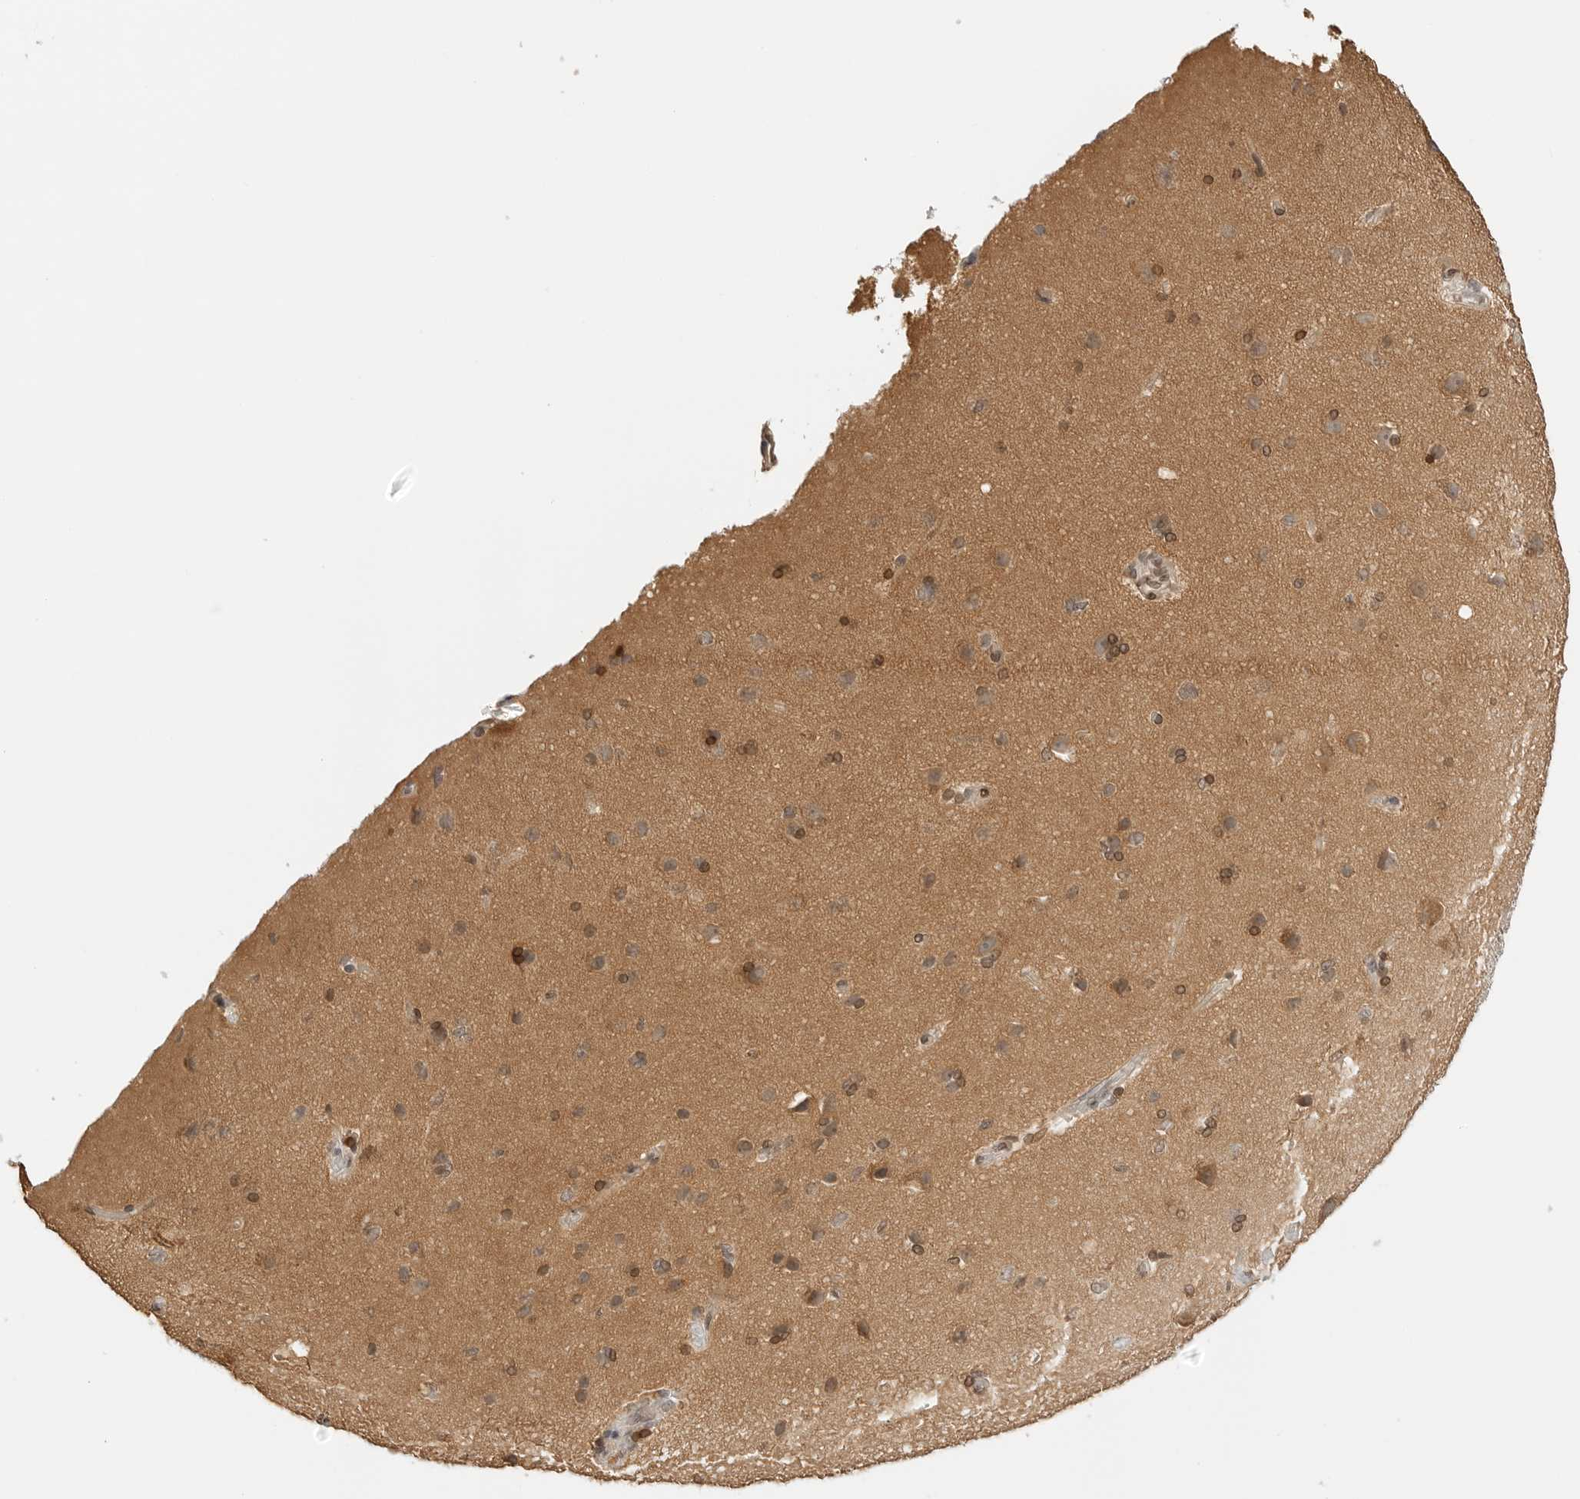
{"staining": {"intensity": "negative", "quantity": "none", "location": "none"}, "tissue": "cerebral cortex", "cell_type": "Endothelial cells", "image_type": "normal", "snomed": [{"axis": "morphology", "description": "Normal tissue, NOS"}, {"axis": "topography", "description": "Cerebral cortex"}], "caption": "This is an immunohistochemistry micrograph of unremarkable cerebral cortex. There is no staining in endothelial cells.", "gene": "POLH", "patient": {"sex": "male", "age": 62}}